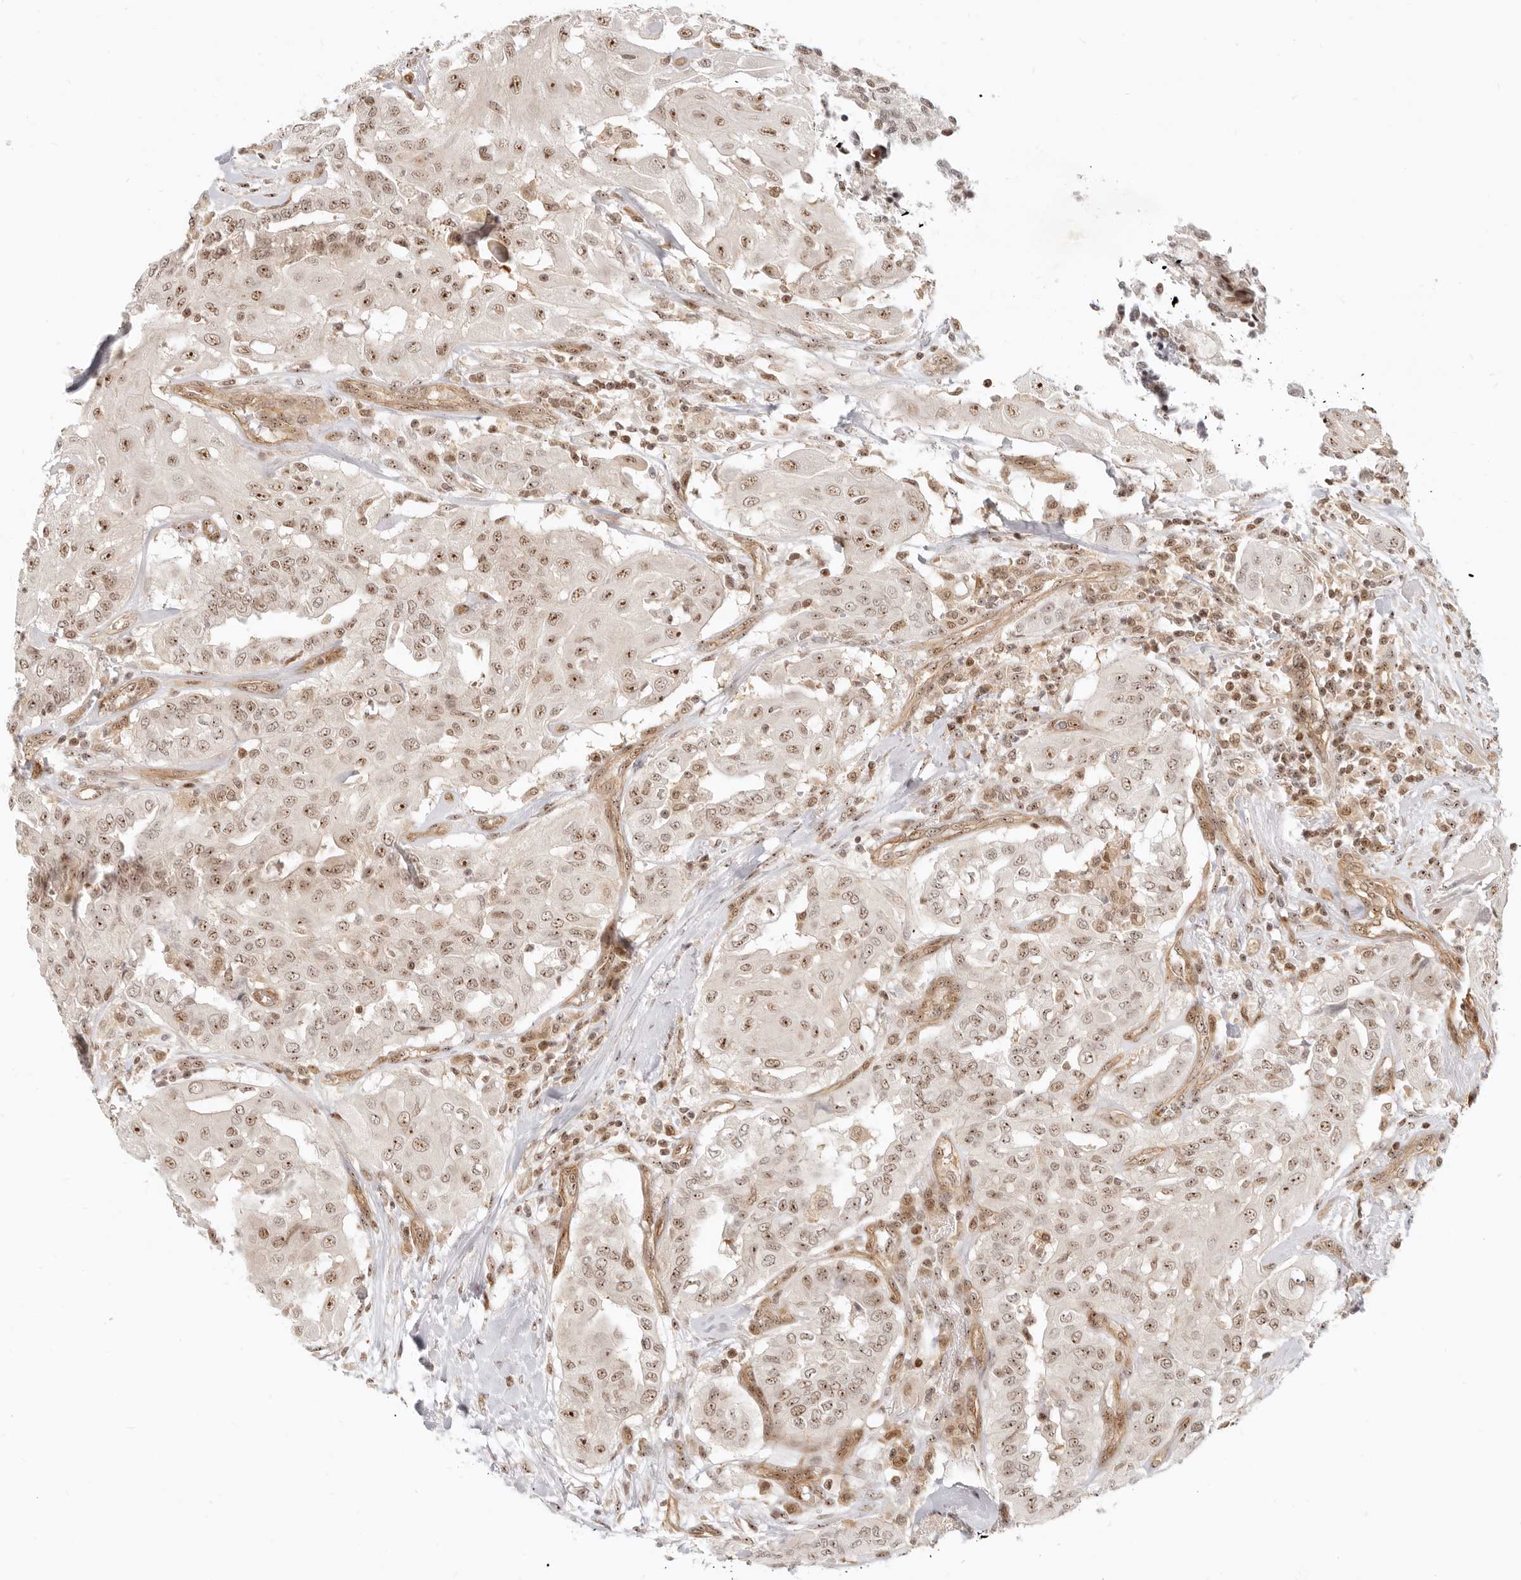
{"staining": {"intensity": "moderate", "quantity": ">75%", "location": "nuclear"}, "tissue": "thyroid cancer", "cell_type": "Tumor cells", "image_type": "cancer", "snomed": [{"axis": "morphology", "description": "Papillary adenocarcinoma, NOS"}, {"axis": "topography", "description": "Thyroid gland"}], "caption": "Thyroid cancer tissue exhibits moderate nuclear expression in approximately >75% of tumor cells, visualized by immunohistochemistry.", "gene": "BAP1", "patient": {"sex": "female", "age": 59}}